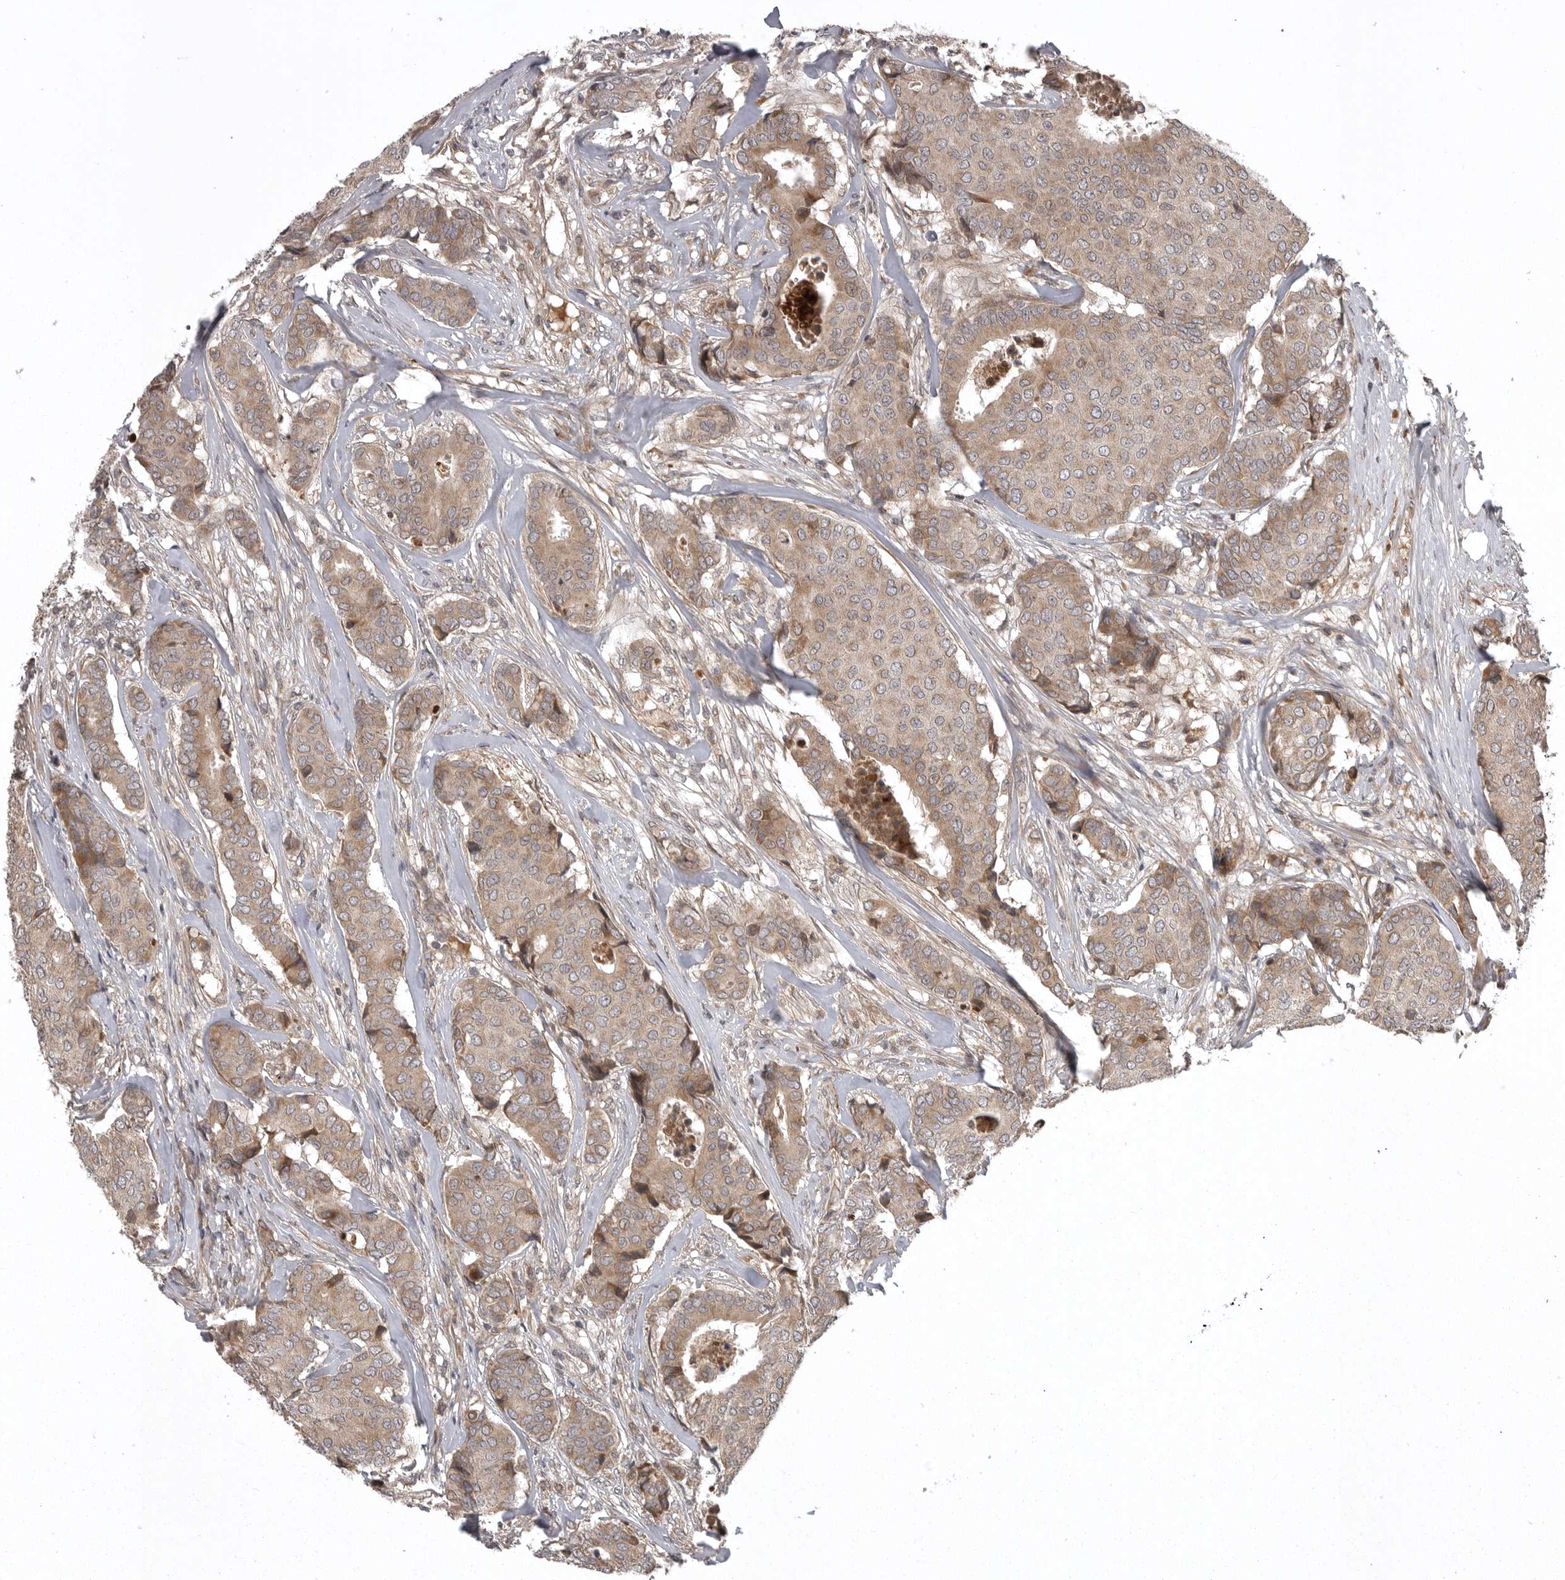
{"staining": {"intensity": "weak", "quantity": ">75%", "location": "cytoplasmic/membranous"}, "tissue": "breast cancer", "cell_type": "Tumor cells", "image_type": "cancer", "snomed": [{"axis": "morphology", "description": "Duct carcinoma"}, {"axis": "topography", "description": "Breast"}], "caption": "A brown stain labels weak cytoplasmic/membranous staining of a protein in invasive ductal carcinoma (breast) tumor cells.", "gene": "GPR31", "patient": {"sex": "female", "age": 75}}